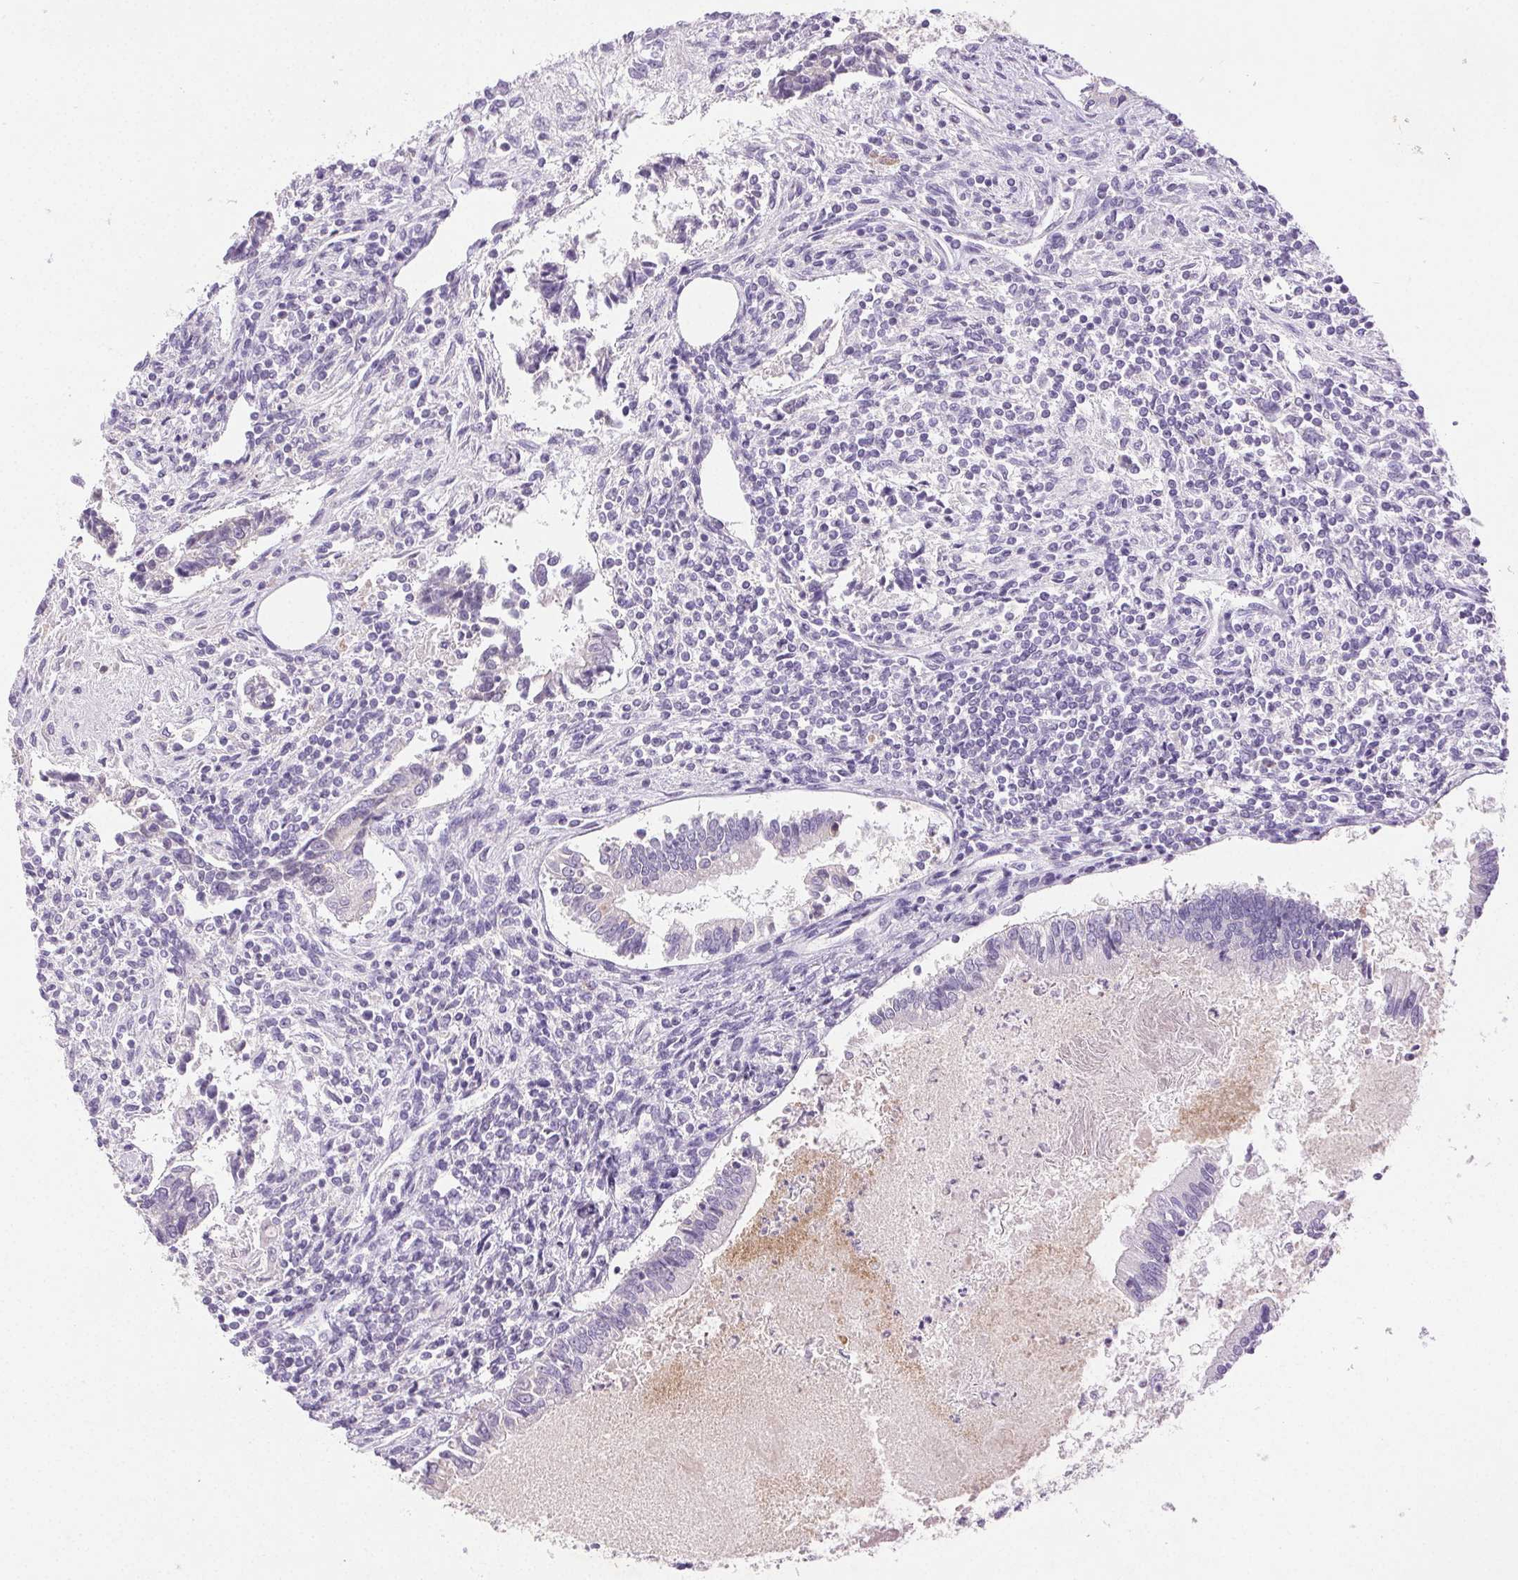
{"staining": {"intensity": "negative", "quantity": "none", "location": "none"}, "tissue": "testis cancer", "cell_type": "Tumor cells", "image_type": "cancer", "snomed": [{"axis": "morphology", "description": "Carcinoma, Embryonal, NOS"}, {"axis": "topography", "description": "Testis"}], "caption": "The IHC micrograph has no significant expression in tumor cells of embryonal carcinoma (testis) tissue. (DAB immunohistochemistry (IHC), high magnification).", "gene": "EMX2", "patient": {"sex": "male", "age": 37}}